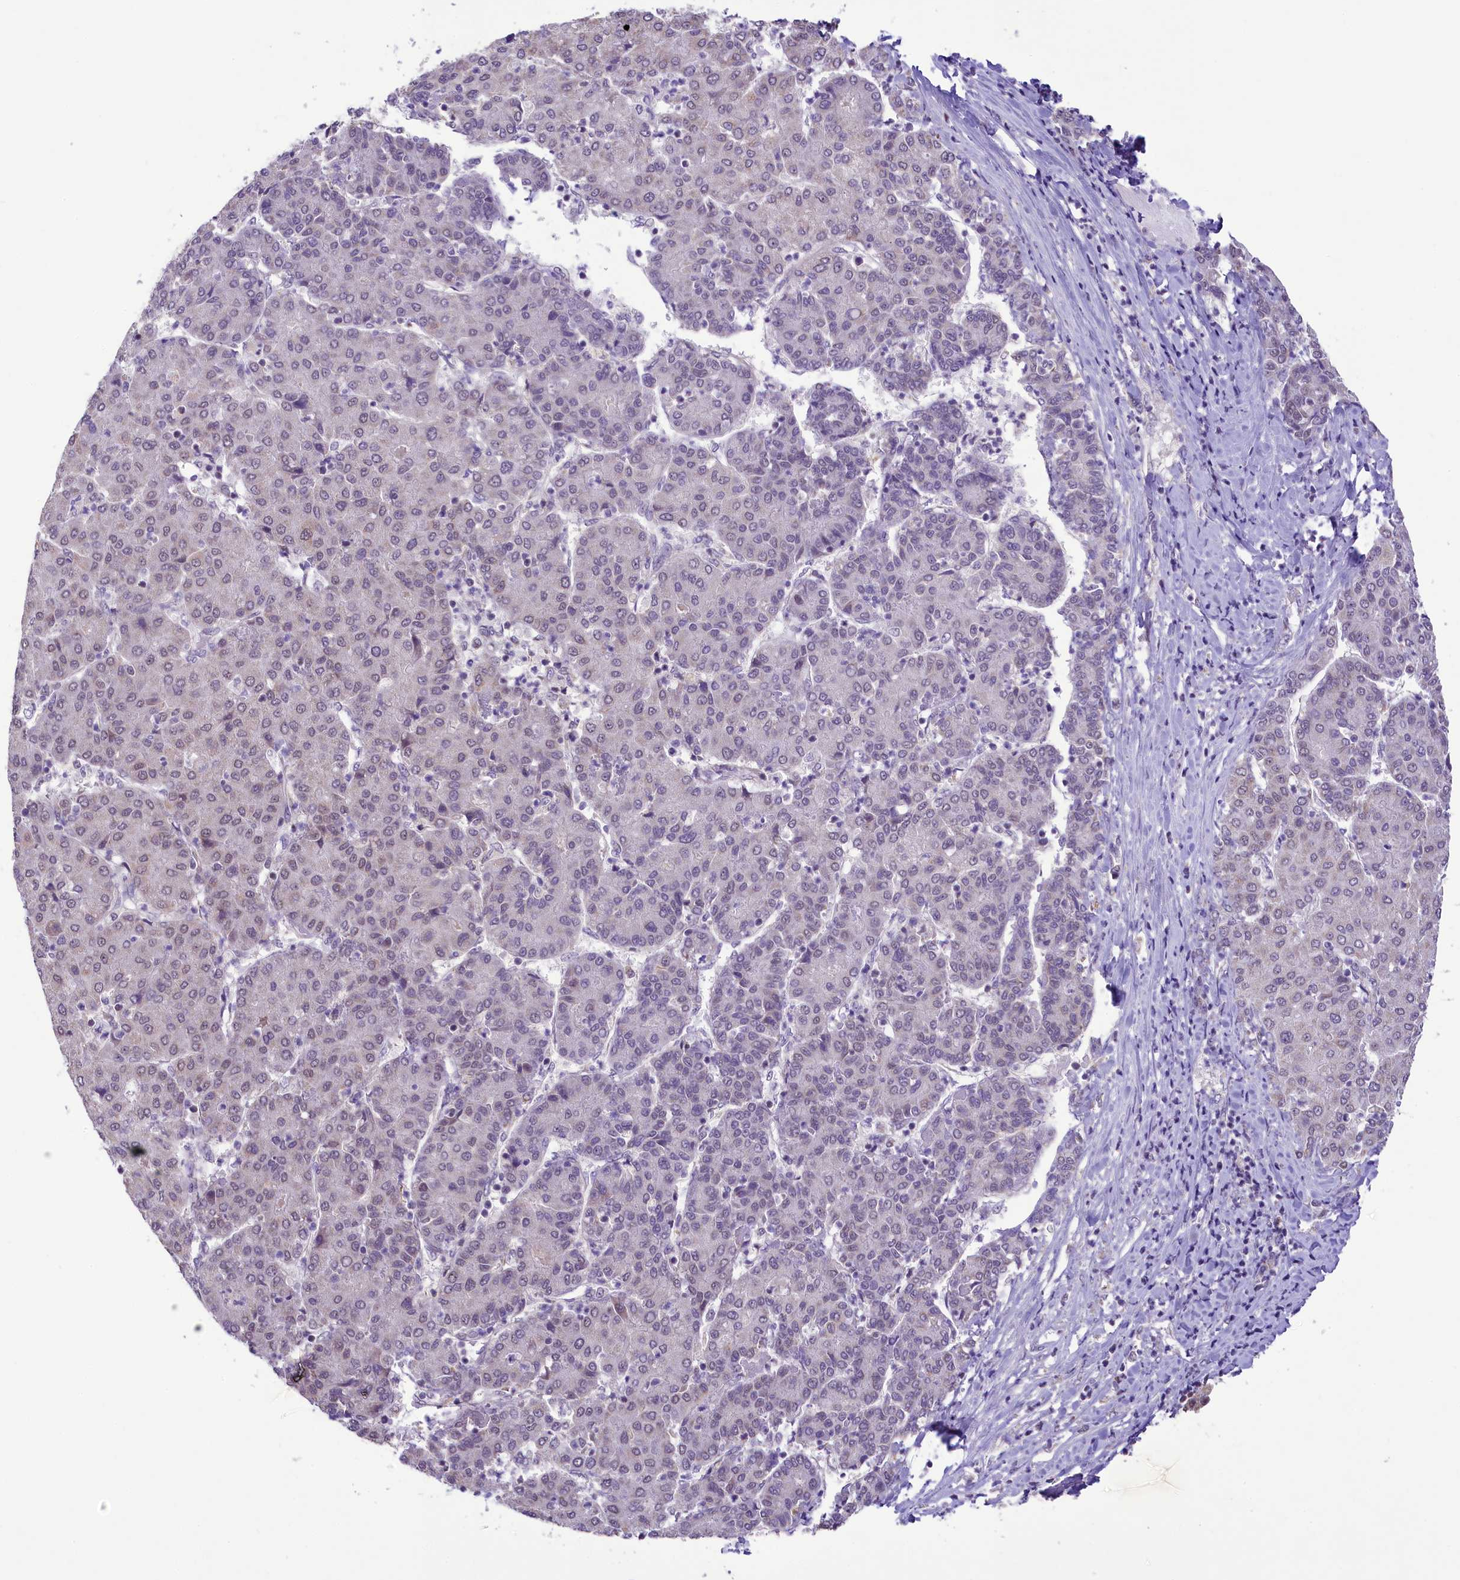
{"staining": {"intensity": "weak", "quantity": "<25%", "location": "nuclear"}, "tissue": "liver cancer", "cell_type": "Tumor cells", "image_type": "cancer", "snomed": [{"axis": "morphology", "description": "Carcinoma, Hepatocellular, NOS"}, {"axis": "topography", "description": "Liver"}], "caption": "DAB (3,3'-diaminobenzidine) immunohistochemical staining of human liver cancer (hepatocellular carcinoma) exhibits no significant staining in tumor cells.", "gene": "PAF1", "patient": {"sex": "male", "age": 65}}